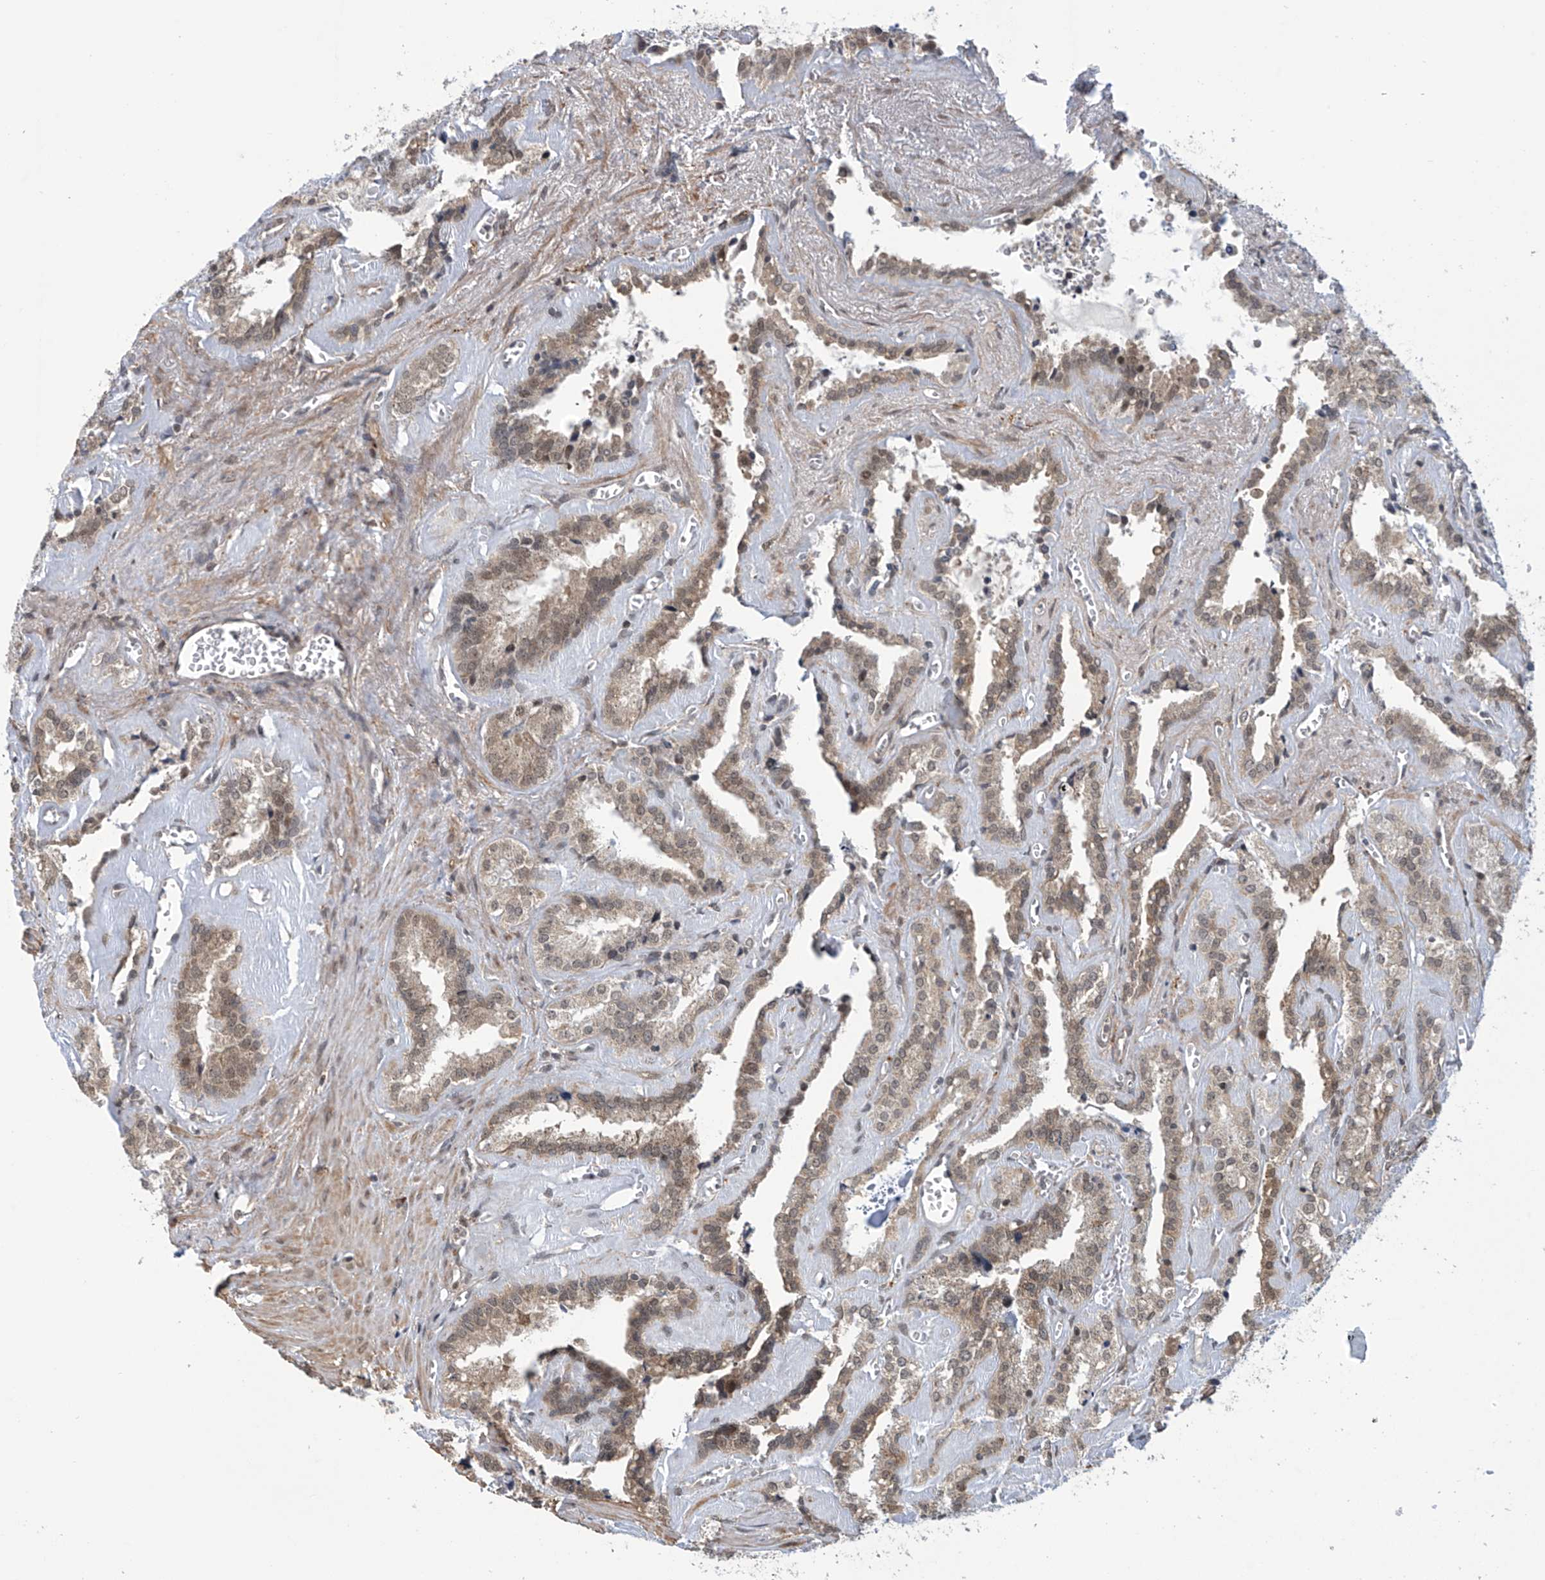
{"staining": {"intensity": "weak", "quantity": "25%-75%", "location": "cytoplasmic/membranous,nuclear"}, "tissue": "seminal vesicle", "cell_type": "Glandular cells", "image_type": "normal", "snomed": [{"axis": "morphology", "description": "Normal tissue, NOS"}, {"axis": "topography", "description": "Prostate"}, {"axis": "topography", "description": "Seminal veicle"}], "caption": "A brown stain labels weak cytoplasmic/membranous,nuclear staining of a protein in glandular cells of unremarkable seminal vesicle.", "gene": "ABHD13", "patient": {"sex": "male", "age": 59}}